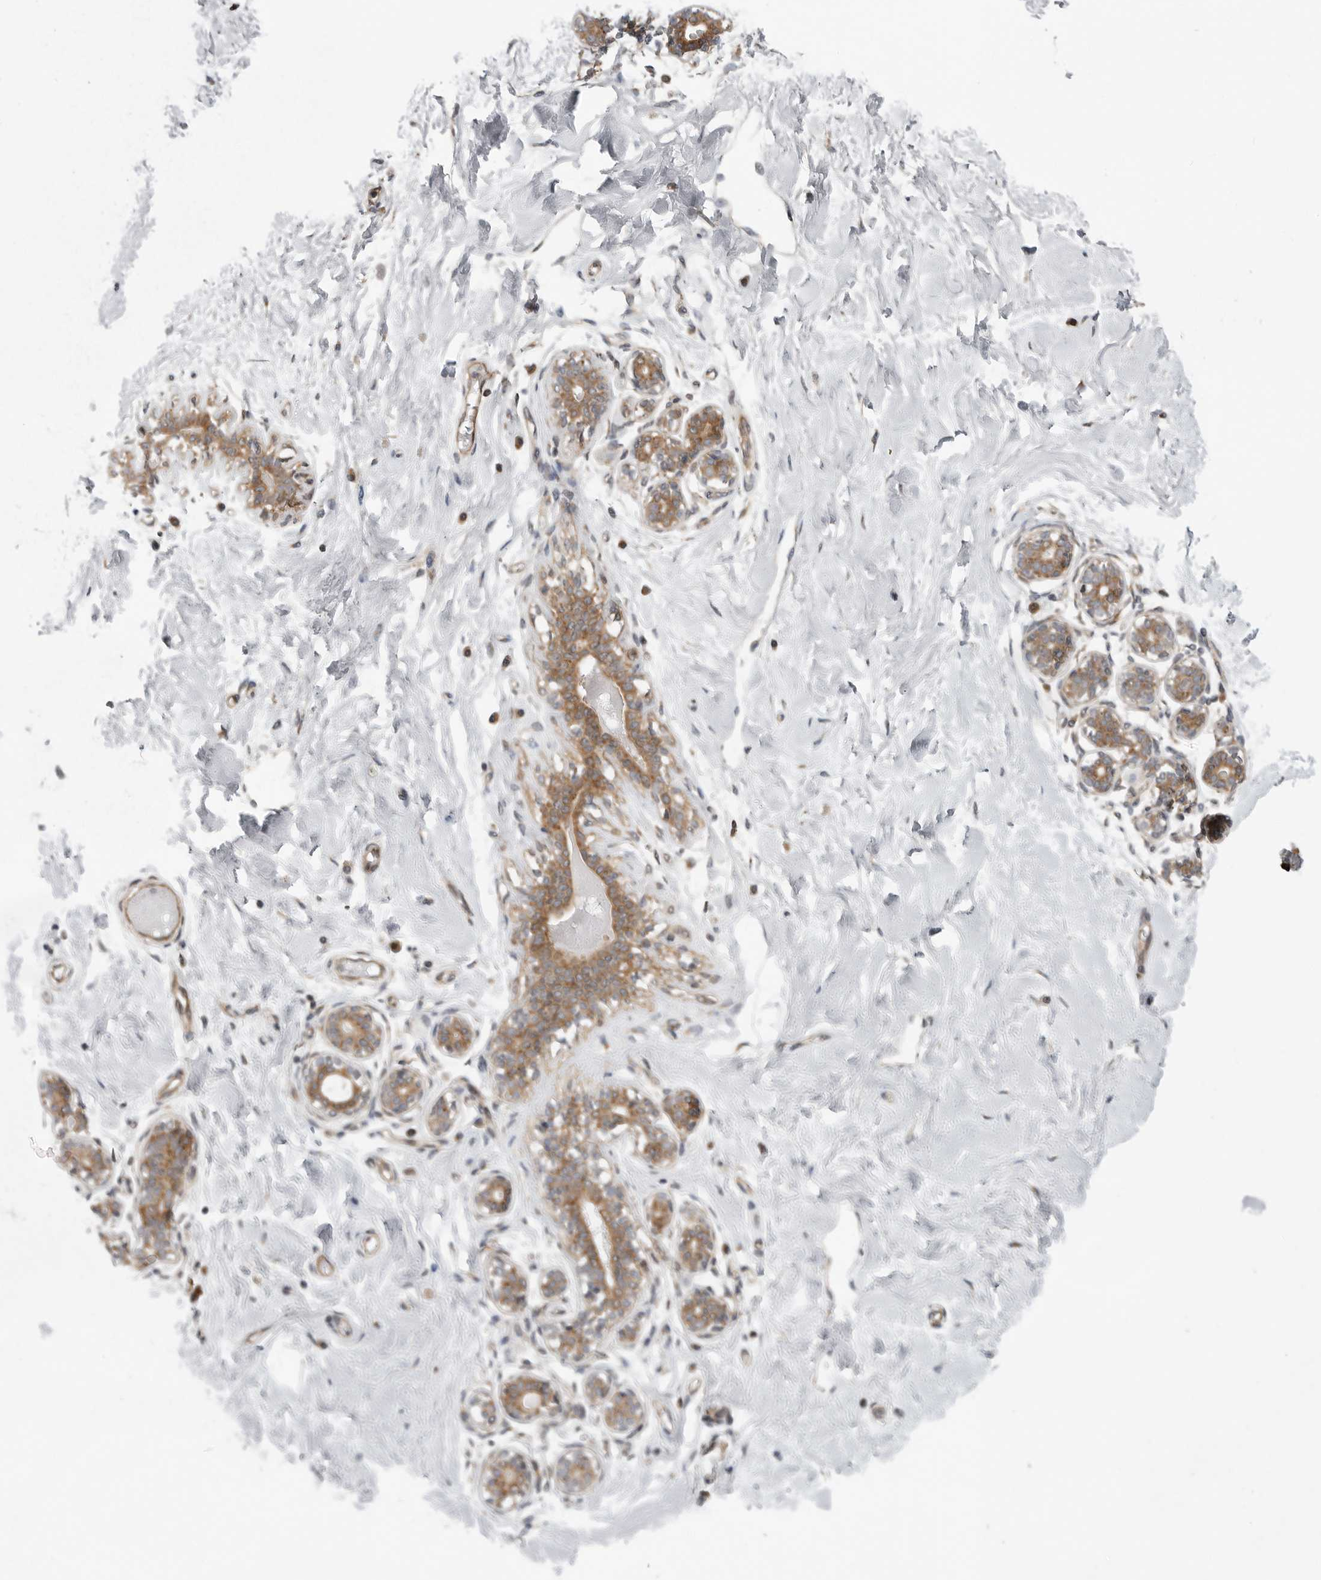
{"staining": {"intensity": "weak", "quantity": ">75%", "location": "cytoplasmic/membranous"}, "tissue": "breast", "cell_type": "Adipocytes", "image_type": "normal", "snomed": [{"axis": "morphology", "description": "Normal tissue, NOS"}, {"axis": "morphology", "description": "Adenoma, NOS"}, {"axis": "topography", "description": "Breast"}], "caption": "IHC micrograph of benign human breast stained for a protein (brown), which exhibits low levels of weak cytoplasmic/membranous staining in approximately >75% of adipocytes.", "gene": "LRRC45", "patient": {"sex": "female", "age": 23}}